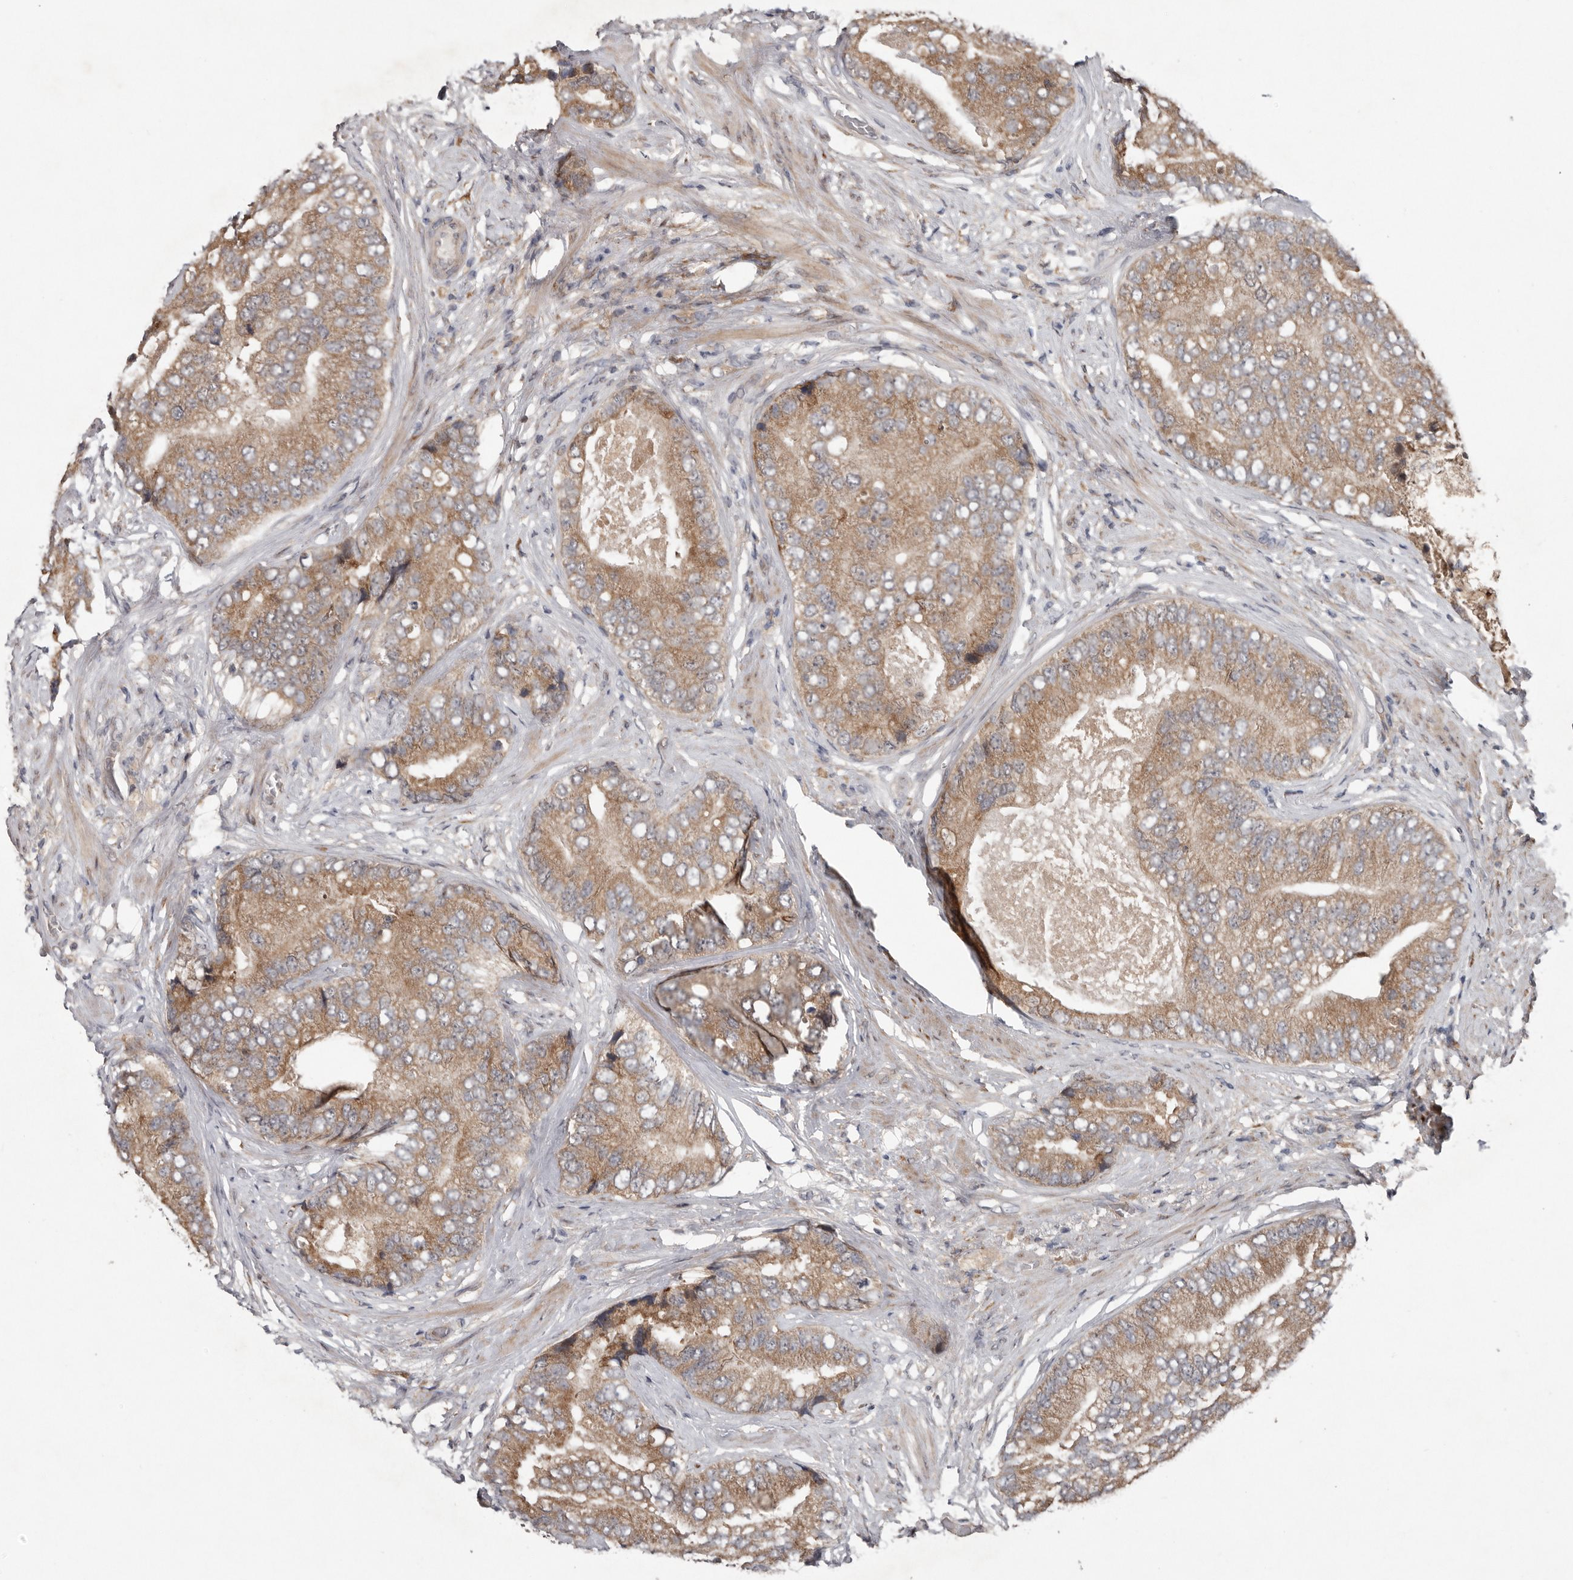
{"staining": {"intensity": "moderate", "quantity": ">75%", "location": "cytoplasmic/membranous"}, "tissue": "prostate cancer", "cell_type": "Tumor cells", "image_type": "cancer", "snomed": [{"axis": "morphology", "description": "Adenocarcinoma, High grade"}, {"axis": "topography", "description": "Prostate"}], "caption": "This histopathology image demonstrates prostate cancer (high-grade adenocarcinoma) stained with immunohistochemistry to label a protein in brown. The cytoplasmic/membranous of tumor cells show moderate positivity for the protein. Nuclei are counter-stained blue.", "gene": "CHML", "patient": {"sex": "male", "age": 70}}